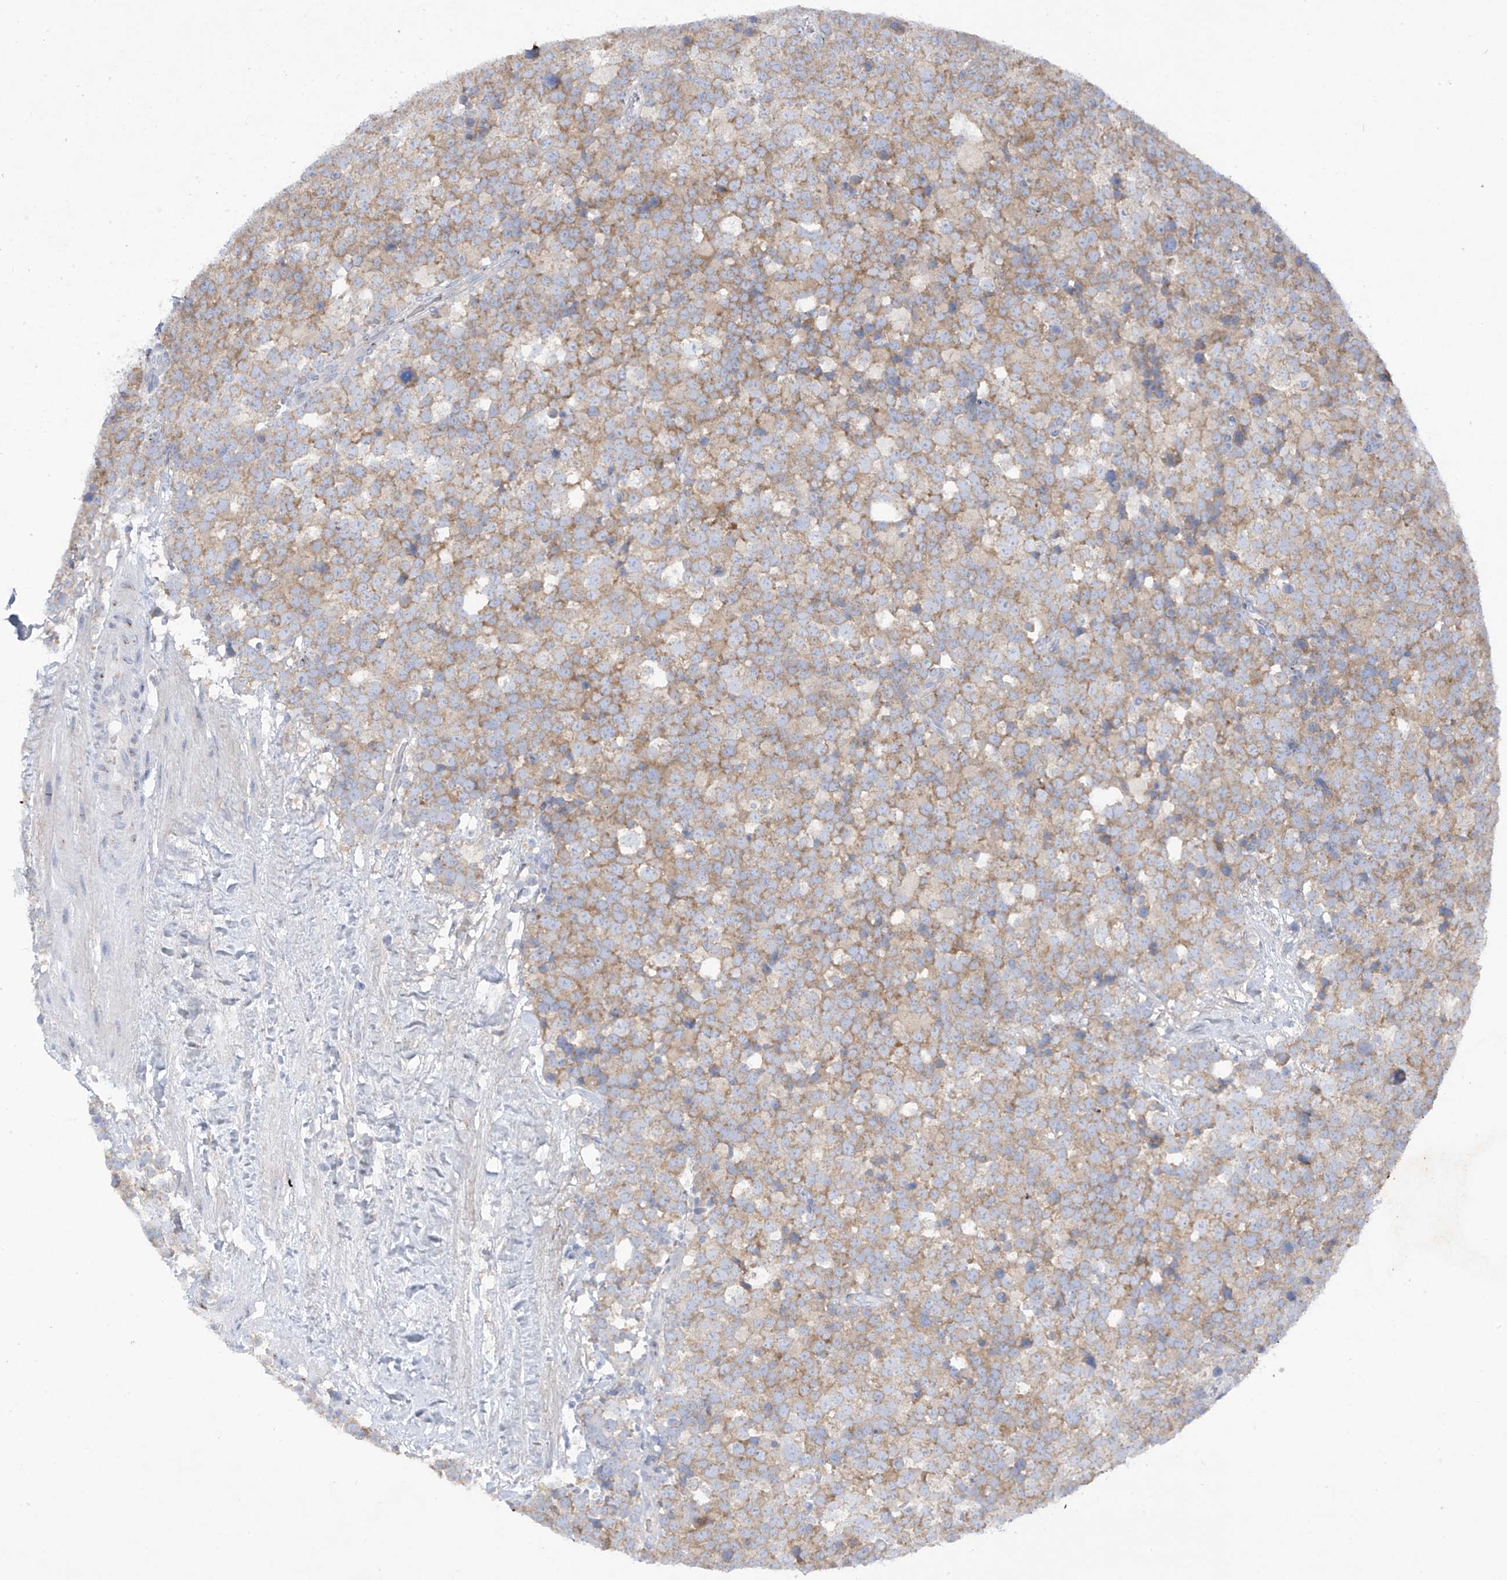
{"staining": {"intensity": "moderate", "quantity": ">75%", "location": "cytoplasmic/membranous"}, "tissue": "testis cancer", "cell_type": "Tumor cells", "image_type": "cancer", "snomed": [{"axis": "morphology", "description": "Seminoma, NOS"}, {"axis": "topography", "description": "Testis"}], "caption": "A medium amount of moderate cytoplasmic/membranous positivity is identified in about >75% of tumor cells in testis seminoma tissue. (Stains: DAB (3,3'-diaminobenzidine) in brown, nuclei in blue, Microscopy: brightfield microscopy at high magnification).", "gene": "TRMT2B", "patient": {"sex": "male", "age": 71}}